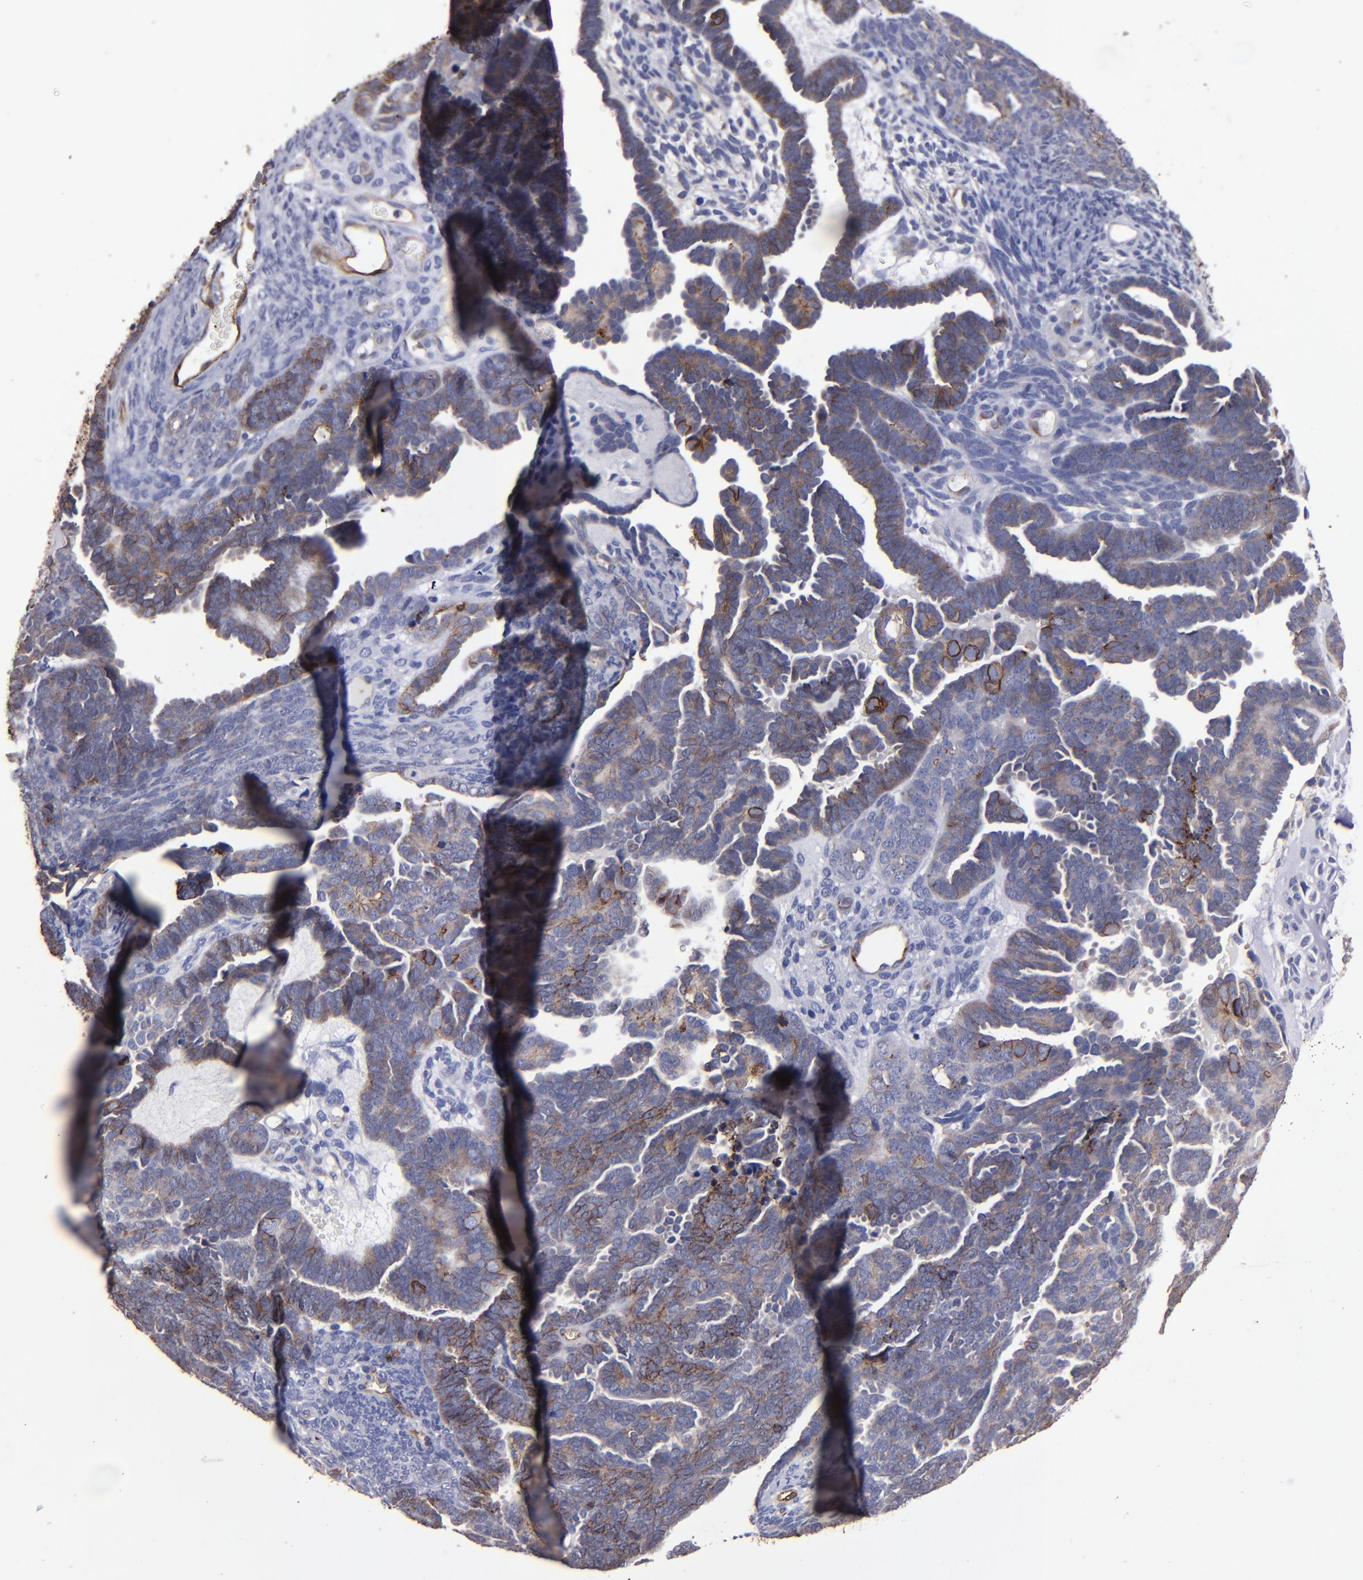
{"staining": {"intensity": "moderate", "quantity": "25%-75%", "location": "cytoplasmic/membranous"}, "tissue": "endometrial cancer", "cell_type": "Tumor cells", "image_type": "cancer", "snomed": [{"axis": "morphology", "description": "Neoplasm, malignant, NOS"}, {"axis": "topography", "description": "Endometrium"}], "caption": "IHC histopathology image of neoplastic tissue: human endometrial neoplasm (malignant) stained using immunohistochemistry (IHC) displays medium levels of moderate protein expression localized specifically in the cytoplasmic/membranous of tumor cells, appearing as a cytoplasmic/membranous brown color.", "gene": "CLDN5", "patient": {"sex": "female", "age": 74}}